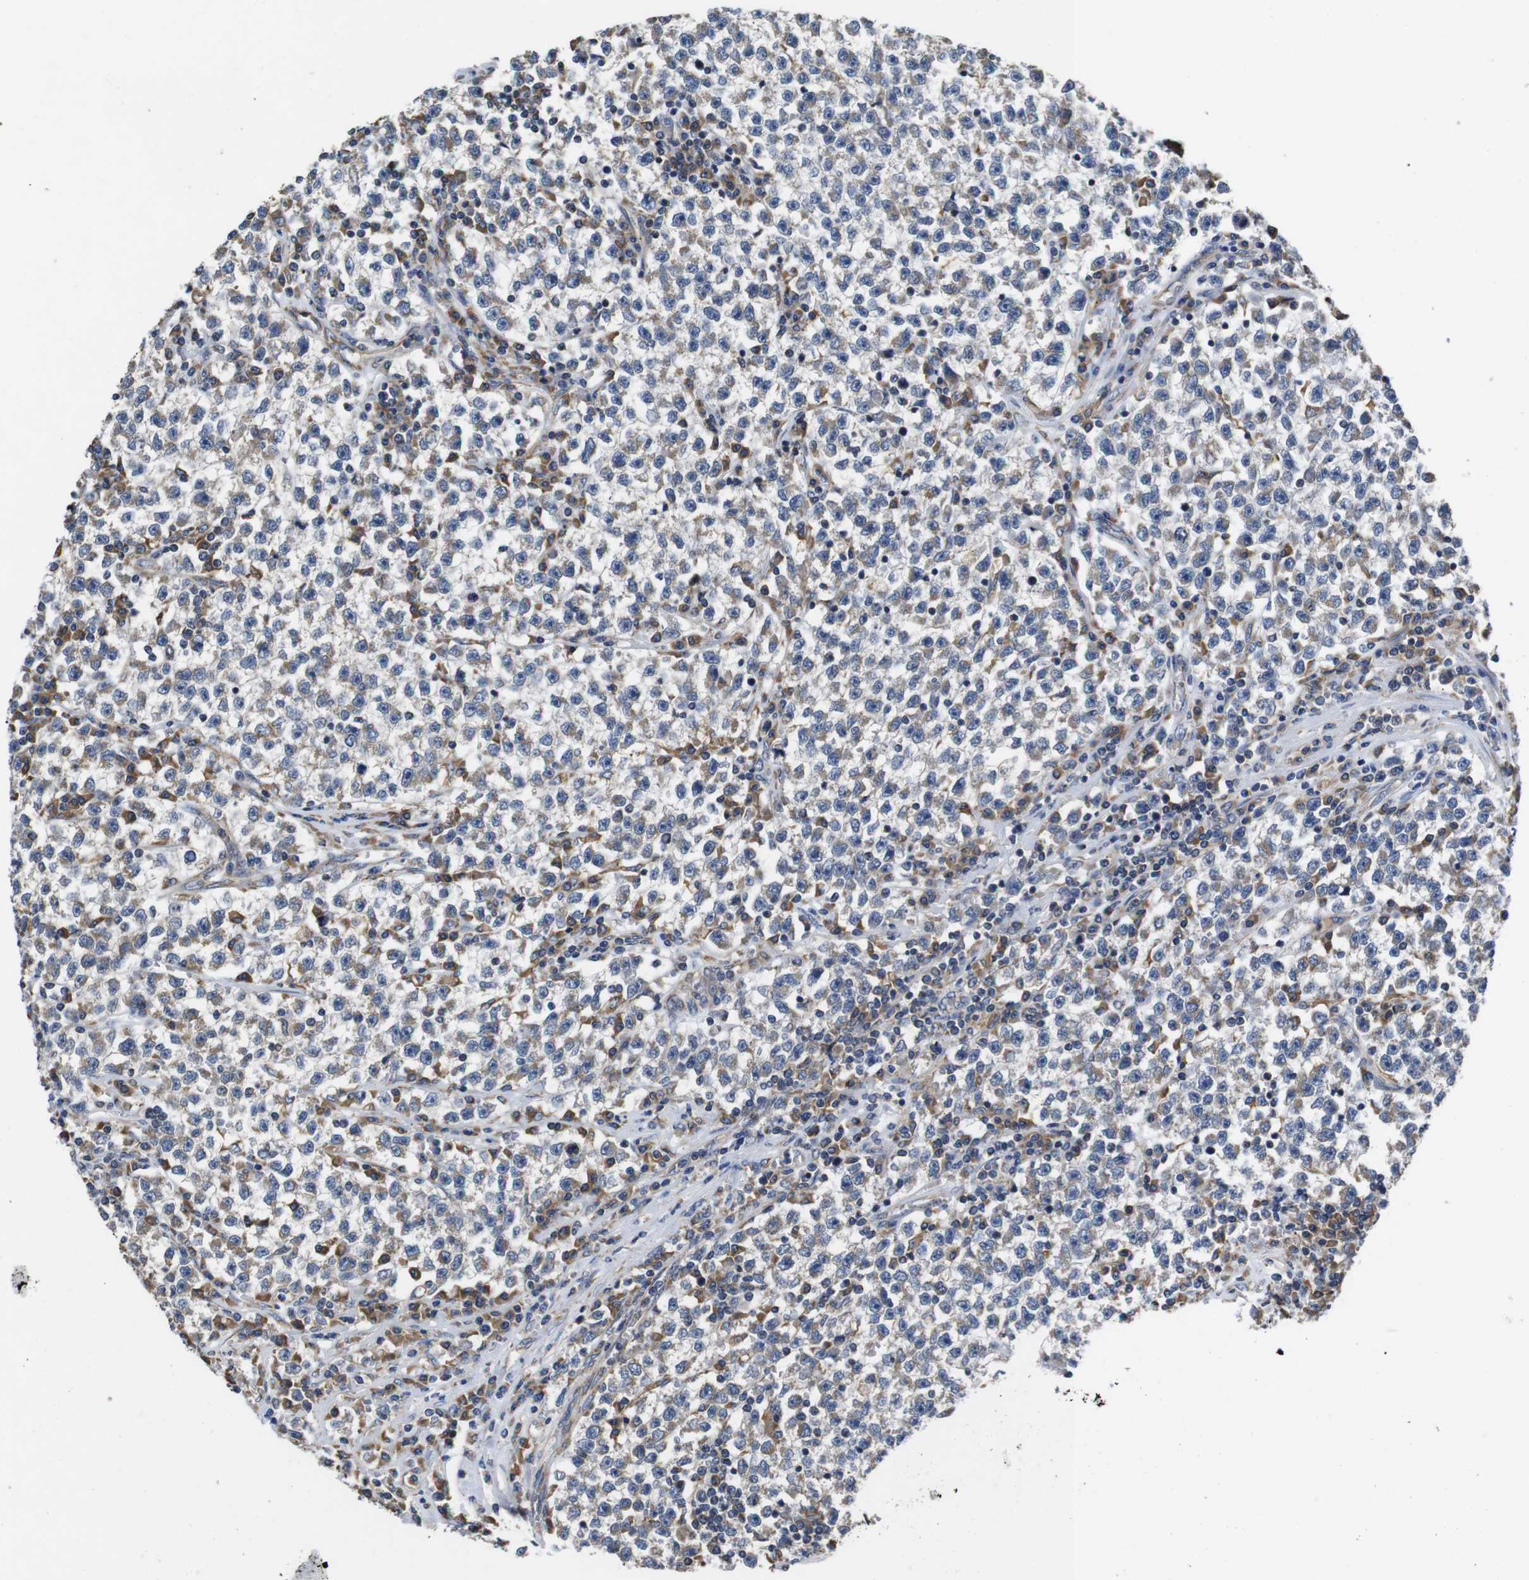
{"staining": {"intensity": "weak", "quantity": "25%-75%", "location": "cytoplasmic/membranous"}, "tissue": "testis cancer", "cell_type": "Tumor cells", "image_type": "cancer", "snomed": [{"axis": "morphology", "description": "Seminoma, NOS"}, {"axis": "topography", "description": "Testis"}], "caption": "Tumor cells demonstrate low levels of weak cytoplasmic/membranous expression in approximately 25%-75% of cells in human seminoma (testis).", "gene": "MARCHF7", "patient": {"sex": "male", "age": 22}}